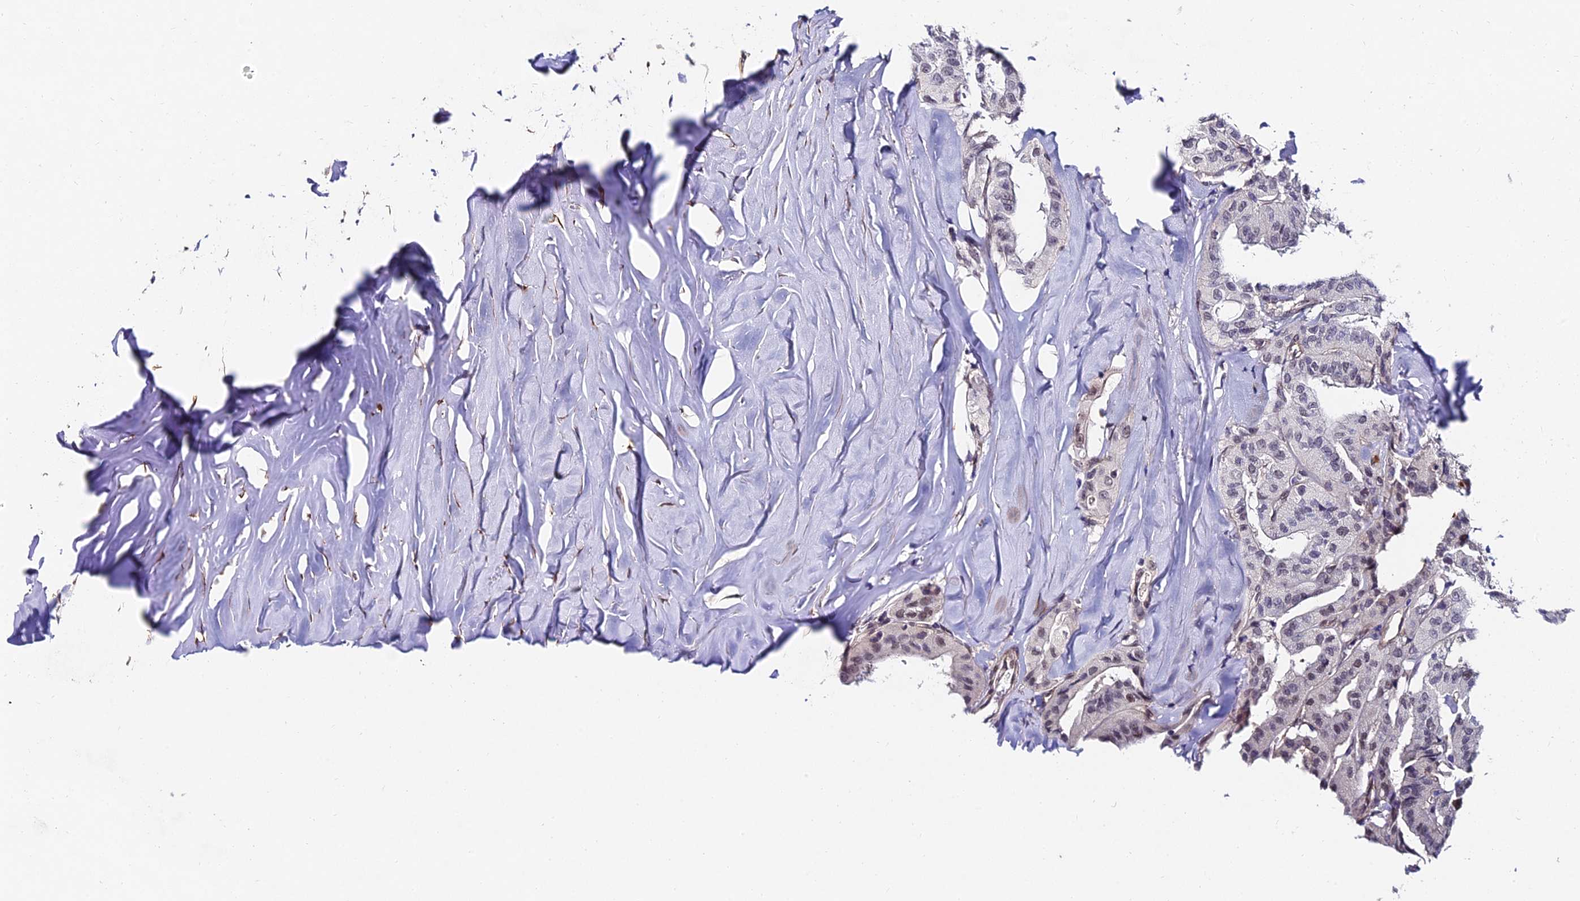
{"staining": {"intensity": "negative", "quantity": "none", "location": "none"}, "tissue": "thyroid cancer", "cell_type": "Tumor cells", "image_type": "cancer", "snomed": [{"axis": "morphology", "description": "Papillary adenocarcinoma, NOS"}, {"axis": "topography", "description": "Thyroid gland"}], "caption": "Thyroid papillary adenocarcinoma was stained to show a protein in brown. There is no significant positivity in tumor cells. (DAB (3,3'-diaminobenzidine) IHC with hematoxylin counter stain).", "gene": "TRIM24", "patient": {"sex": "female", "age": 59}}